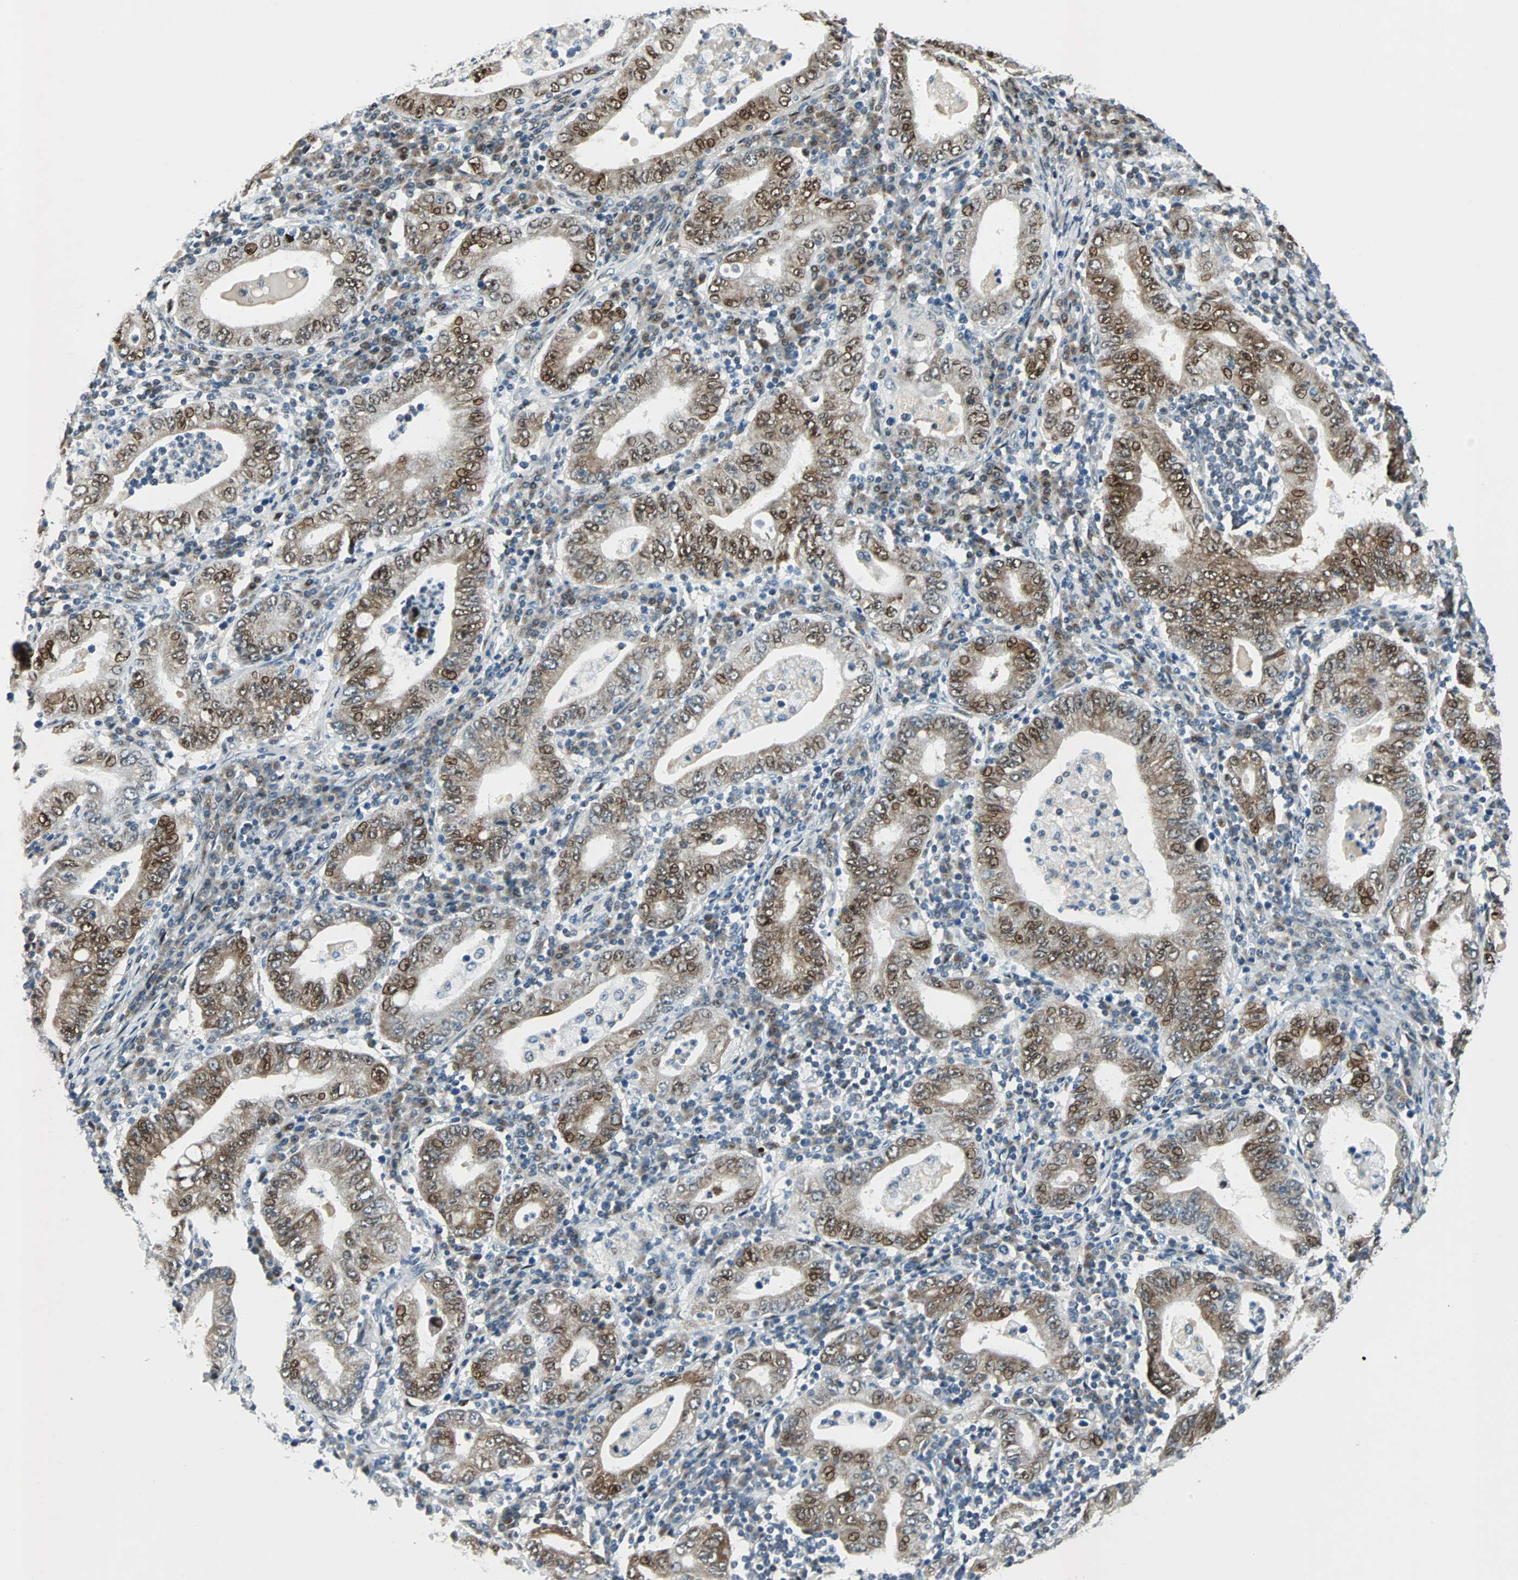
{"staining": {"intensity": "moderate", "quantity": ">75%", "location": "nuclear"}, "tissue": "stomach cancer", "cell_type": "Tumor cells", "image_type": "cancer", "snomed": [{"axis": "morphology", "description": "Normal tissue, NOS"}, {"axis": "morphology", "description": "Adenocarcinoma, NOS"}, {"axis": "topography", "description": "Esophagus"}, {"axis": "topography", "description": "Stomach, upper"}, {"axis": "topography", "description": "Peripheral nerve tissue"}], "caption": "A brown stain highlights moderate nuclear staining of a protein in human stomach adenocarcinoma tumor cells.", "gene": "AJUBA", "patient": {"sex": "male", "age": 62}}